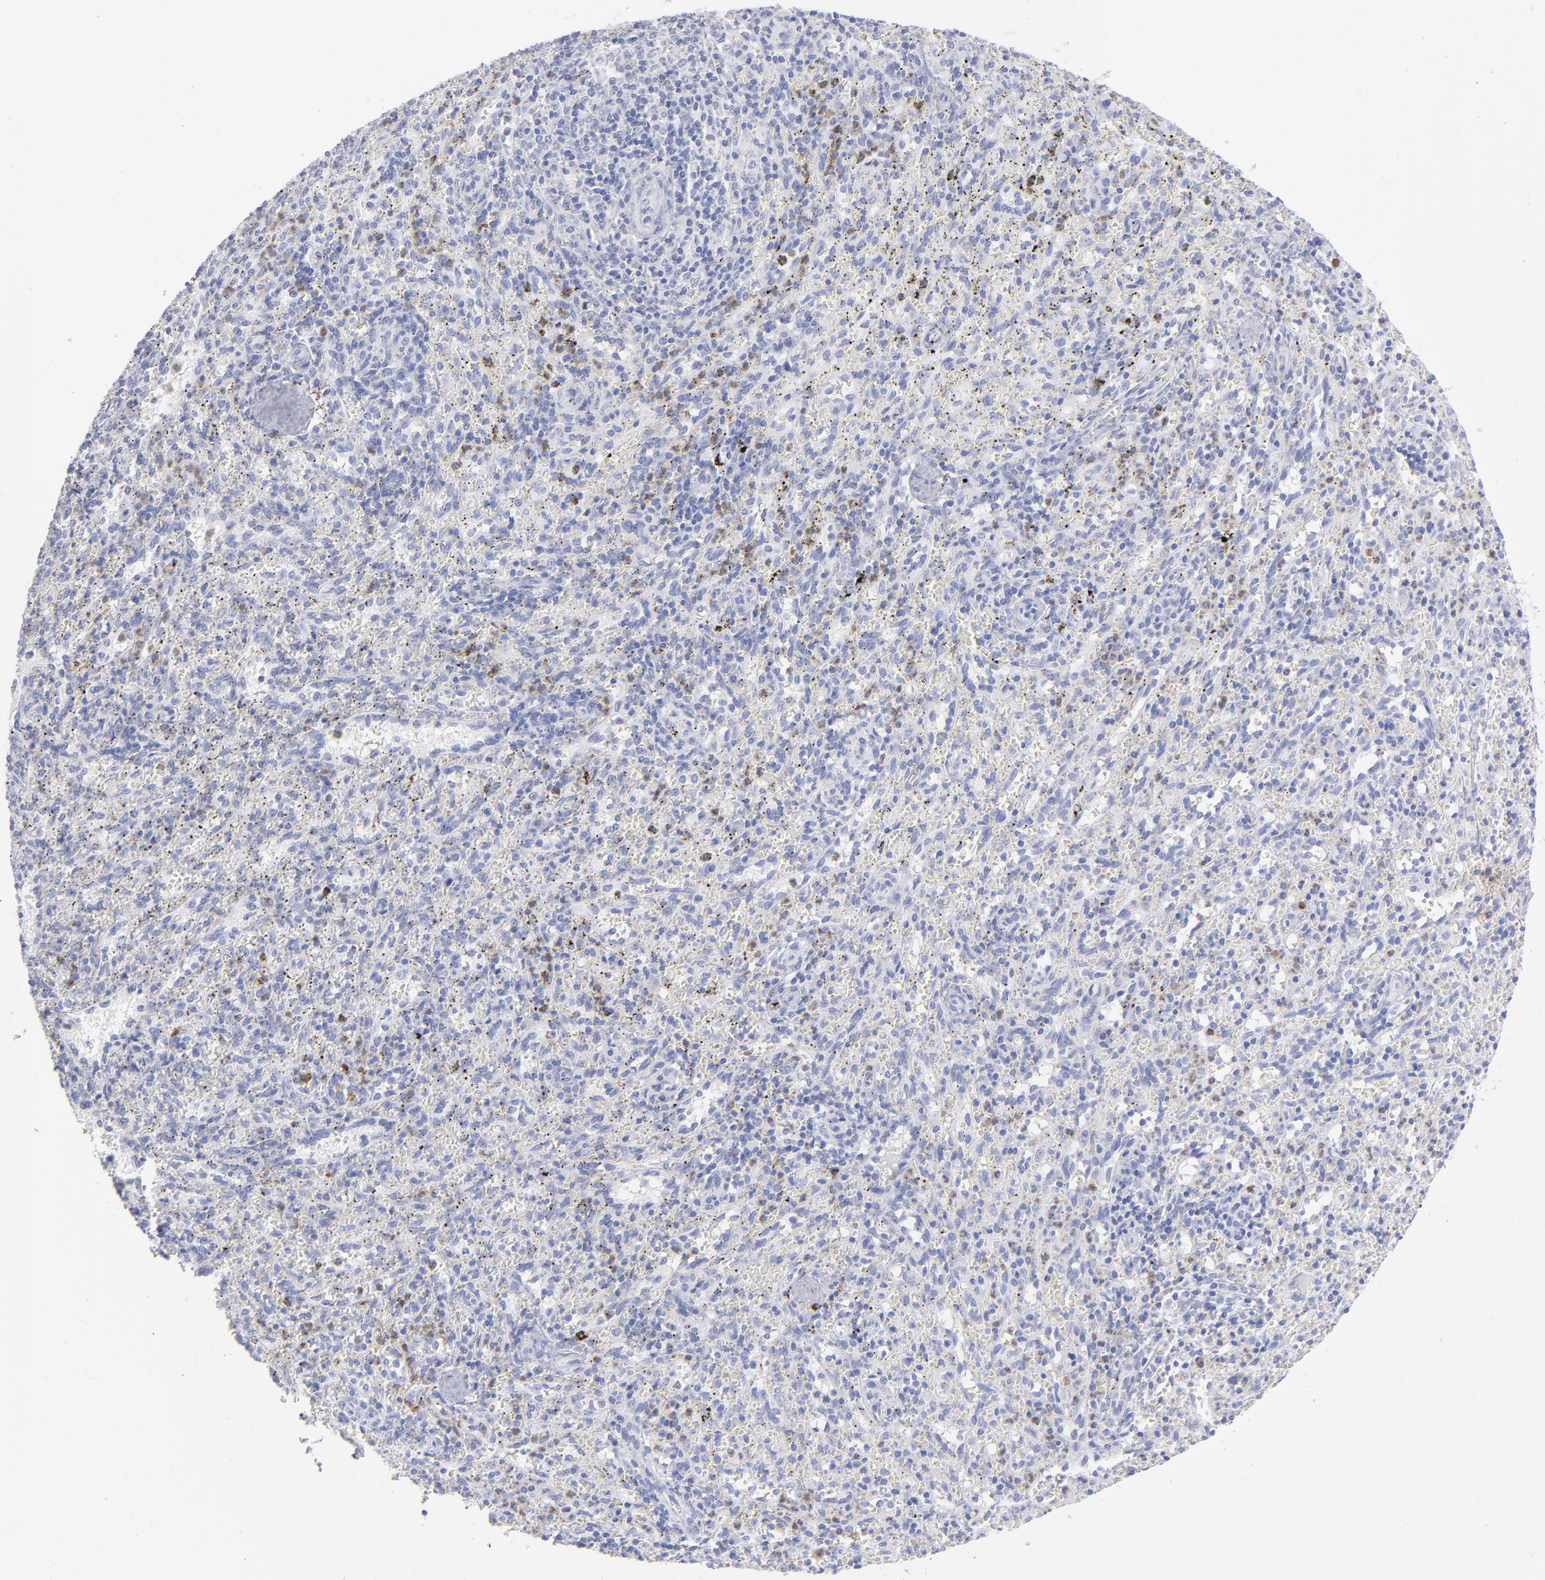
{"staining": {"intensity": "weak", "quantity": "<25%", "location": "cytoplasmic/membranous"}, "tissue": "spleen", "cell_type": "Cells in red pulp", "image_type": "normal", "snomed": [{"axis": "morphology", "description": "Normal tissue, NOS"}, {"axis": "topography", "description": "Spleen"}], "caption": "This is an immunohistochemistry (IHC) micrograph of benign spleen. There is no positivity in cells in red pulp.", "gene": "HP", "patient": {"sex": "female", "age": 10}}